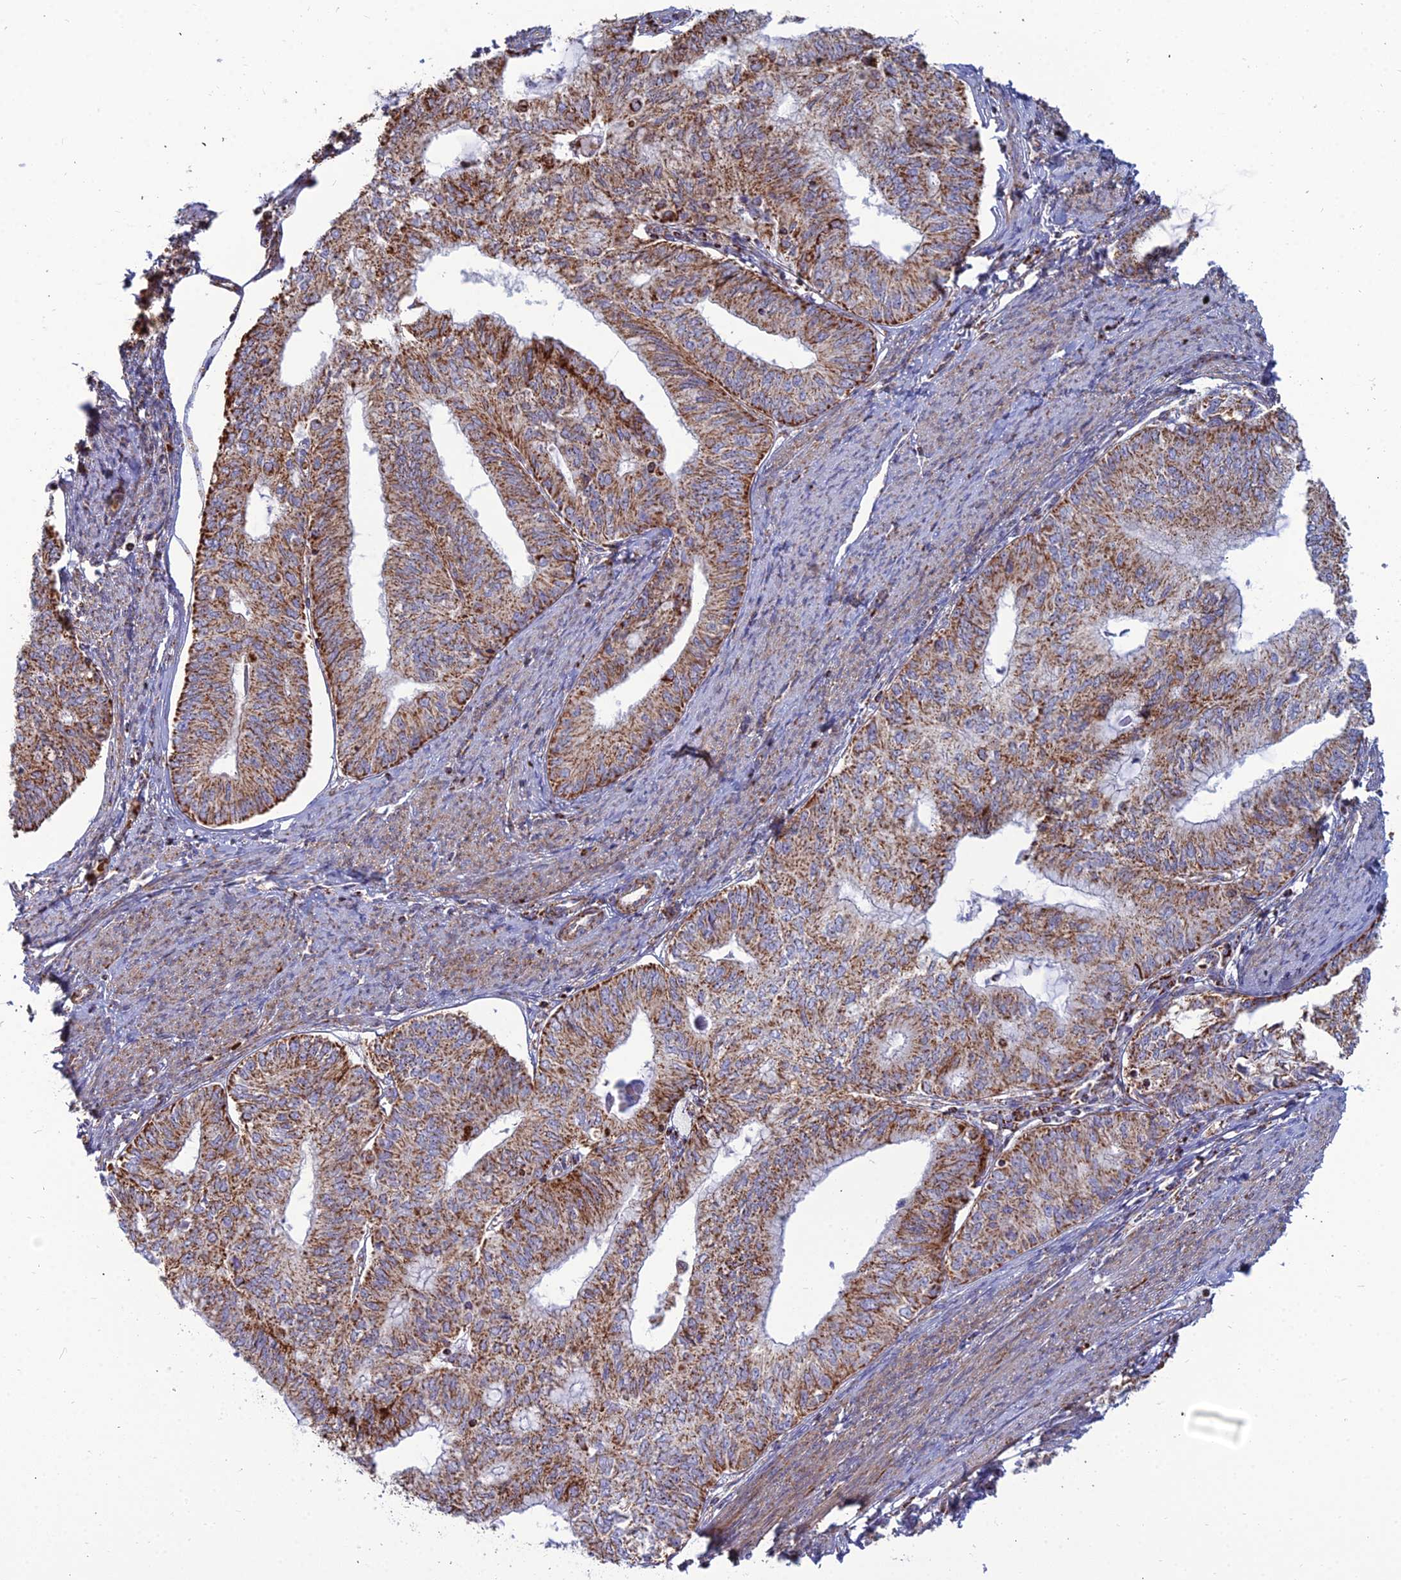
{"staining": {"intensity": "strong", "quantity": ">75%", "location": "cytoplasmic/membranous"}, "tissue": "endometrial cancer", "cell_type": "Tumor cells", "image_type": "cancer", "snomed": [{"axis": "morphology", "description": "Adenocarcinoma, NOS"}, {"axis": "topography", "description": "Endometrium"}], "caption": "This micrograph displays endometrial adenocarcinoma stained with IHC to label a protein in brown. The cytoplasmic/membranous of tumor cells show strong positivity for the protein. Nuclei are counter-stained blue.", "gene": "SLC35F4", "patient": {"sex": "female", "age": 68}}